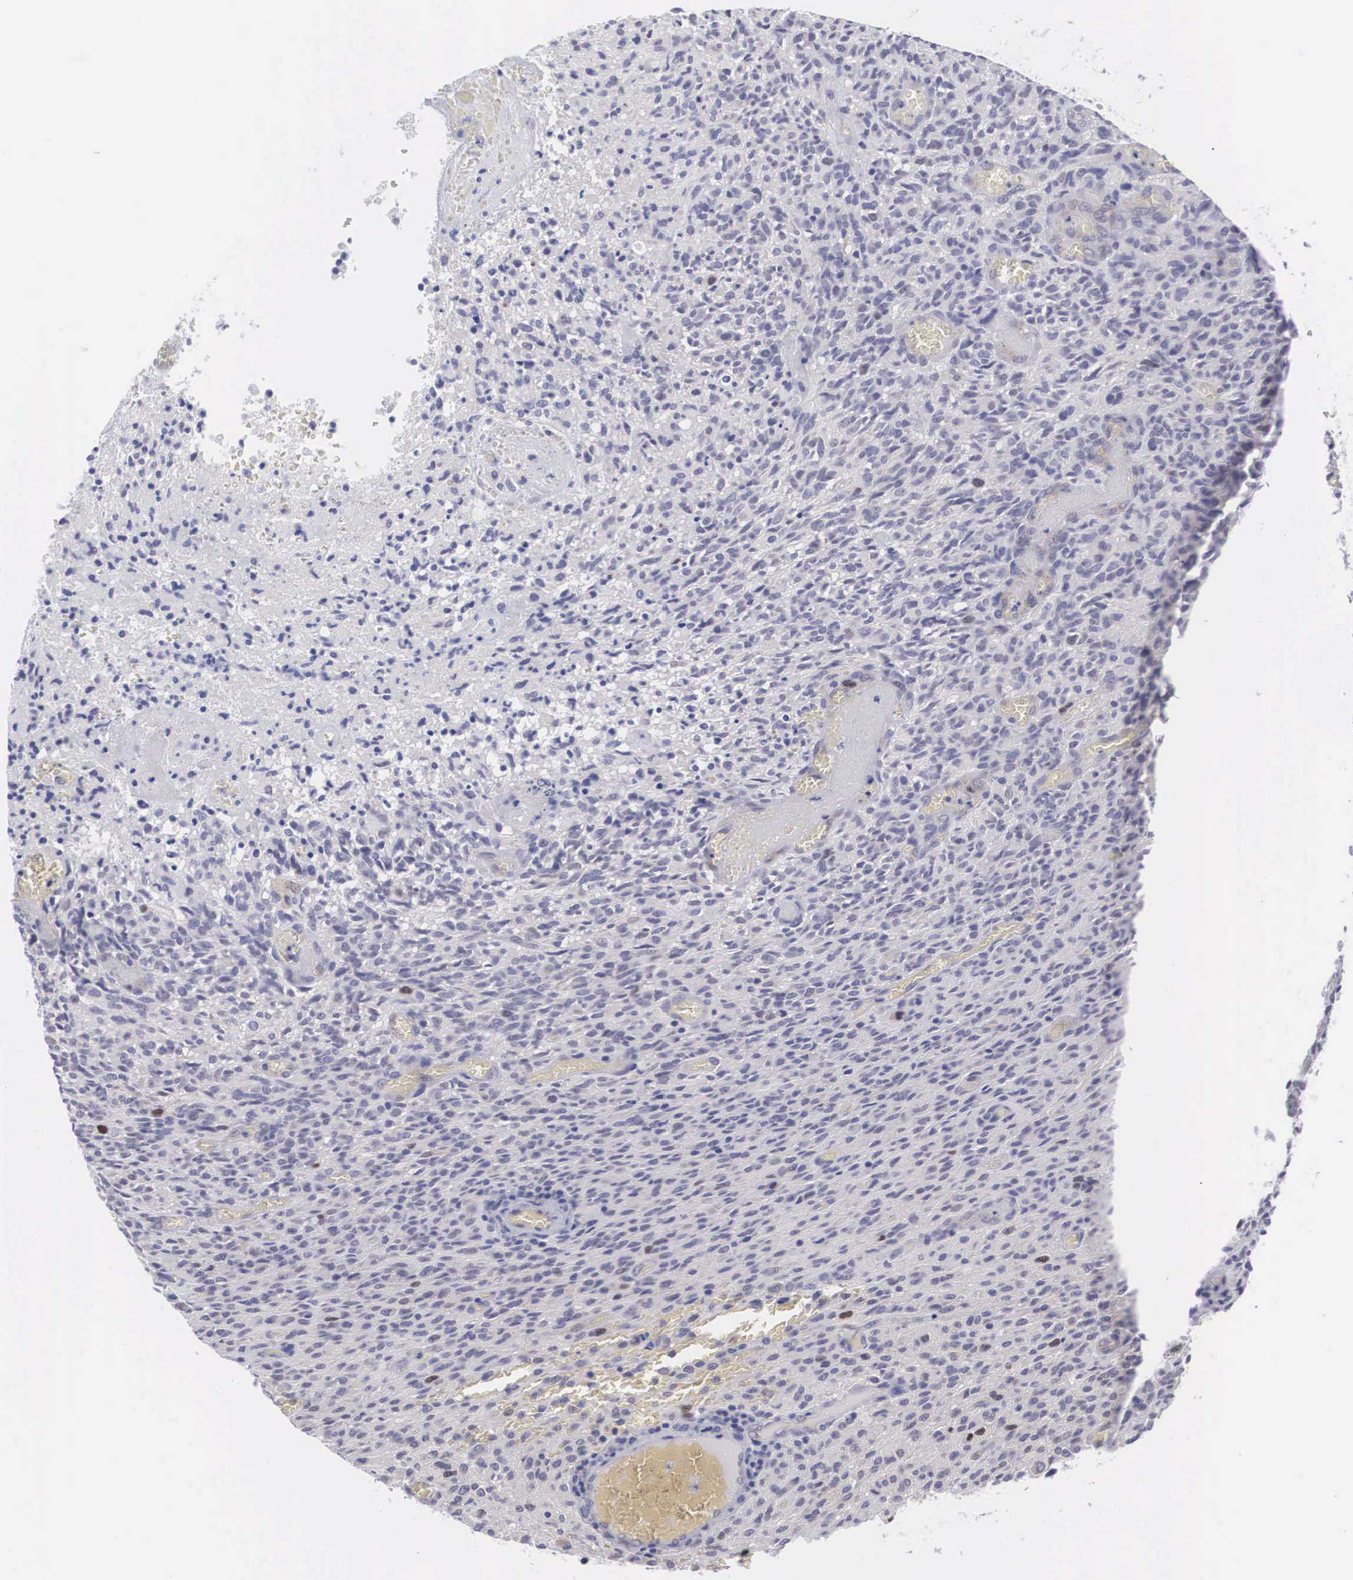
{"staining": {"intensity": "negative", "quantity": "none", "location": "none"}, "tissue": "glioma", "cell_type": "Tumor cells", "image_type": "cancer", "snomed": [{"axis": "morphology", "description": "Glioma, malignant, High grade"}, {"axis": "topography", "description": "Brain"}], "caption": "An image of glioma stained for a protein displays no brown staining in tumor cells.", "gene": "MAST4", "patient": {"sex": "male", "age": 56}}